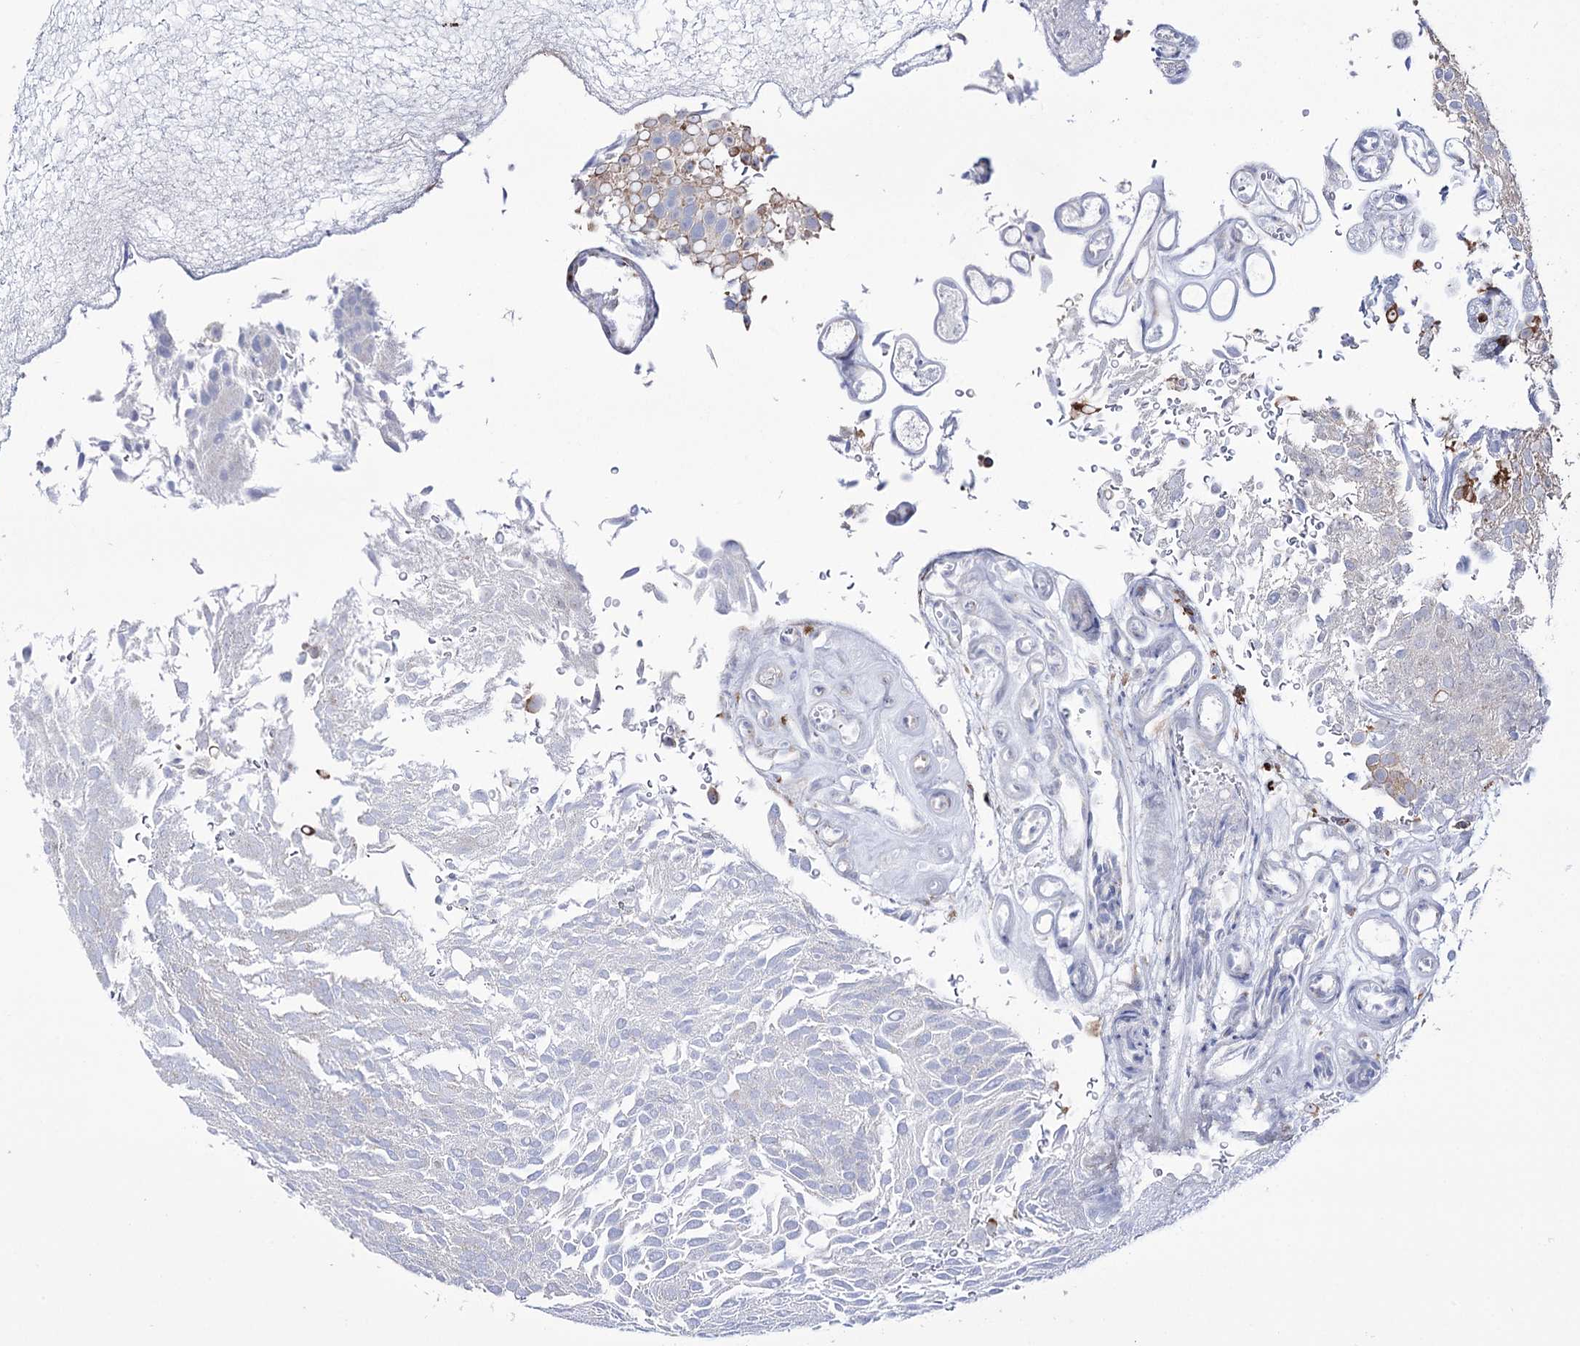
{"staining": {"intensity": "weak", "quantity": "<25%", "location": "cytoplasmic/membranous"}, "tissue": "urothelial cancer", "cell_type": "Tumor cells", "image_type": "cancer", "snomed": [{"axis": "morphology", "description": "Urothelial carcinoma, Low grade"}, {"axis": "topography", "description": "Urinary bladder"}], "caption": "This is an immunohistochemistry (IHC) photomicrograph of low-grade urothelial carcinoma. There is no staining in tumor cells.", "gene": "METTL5", "patient": {"sex": "male", "age": 78}}